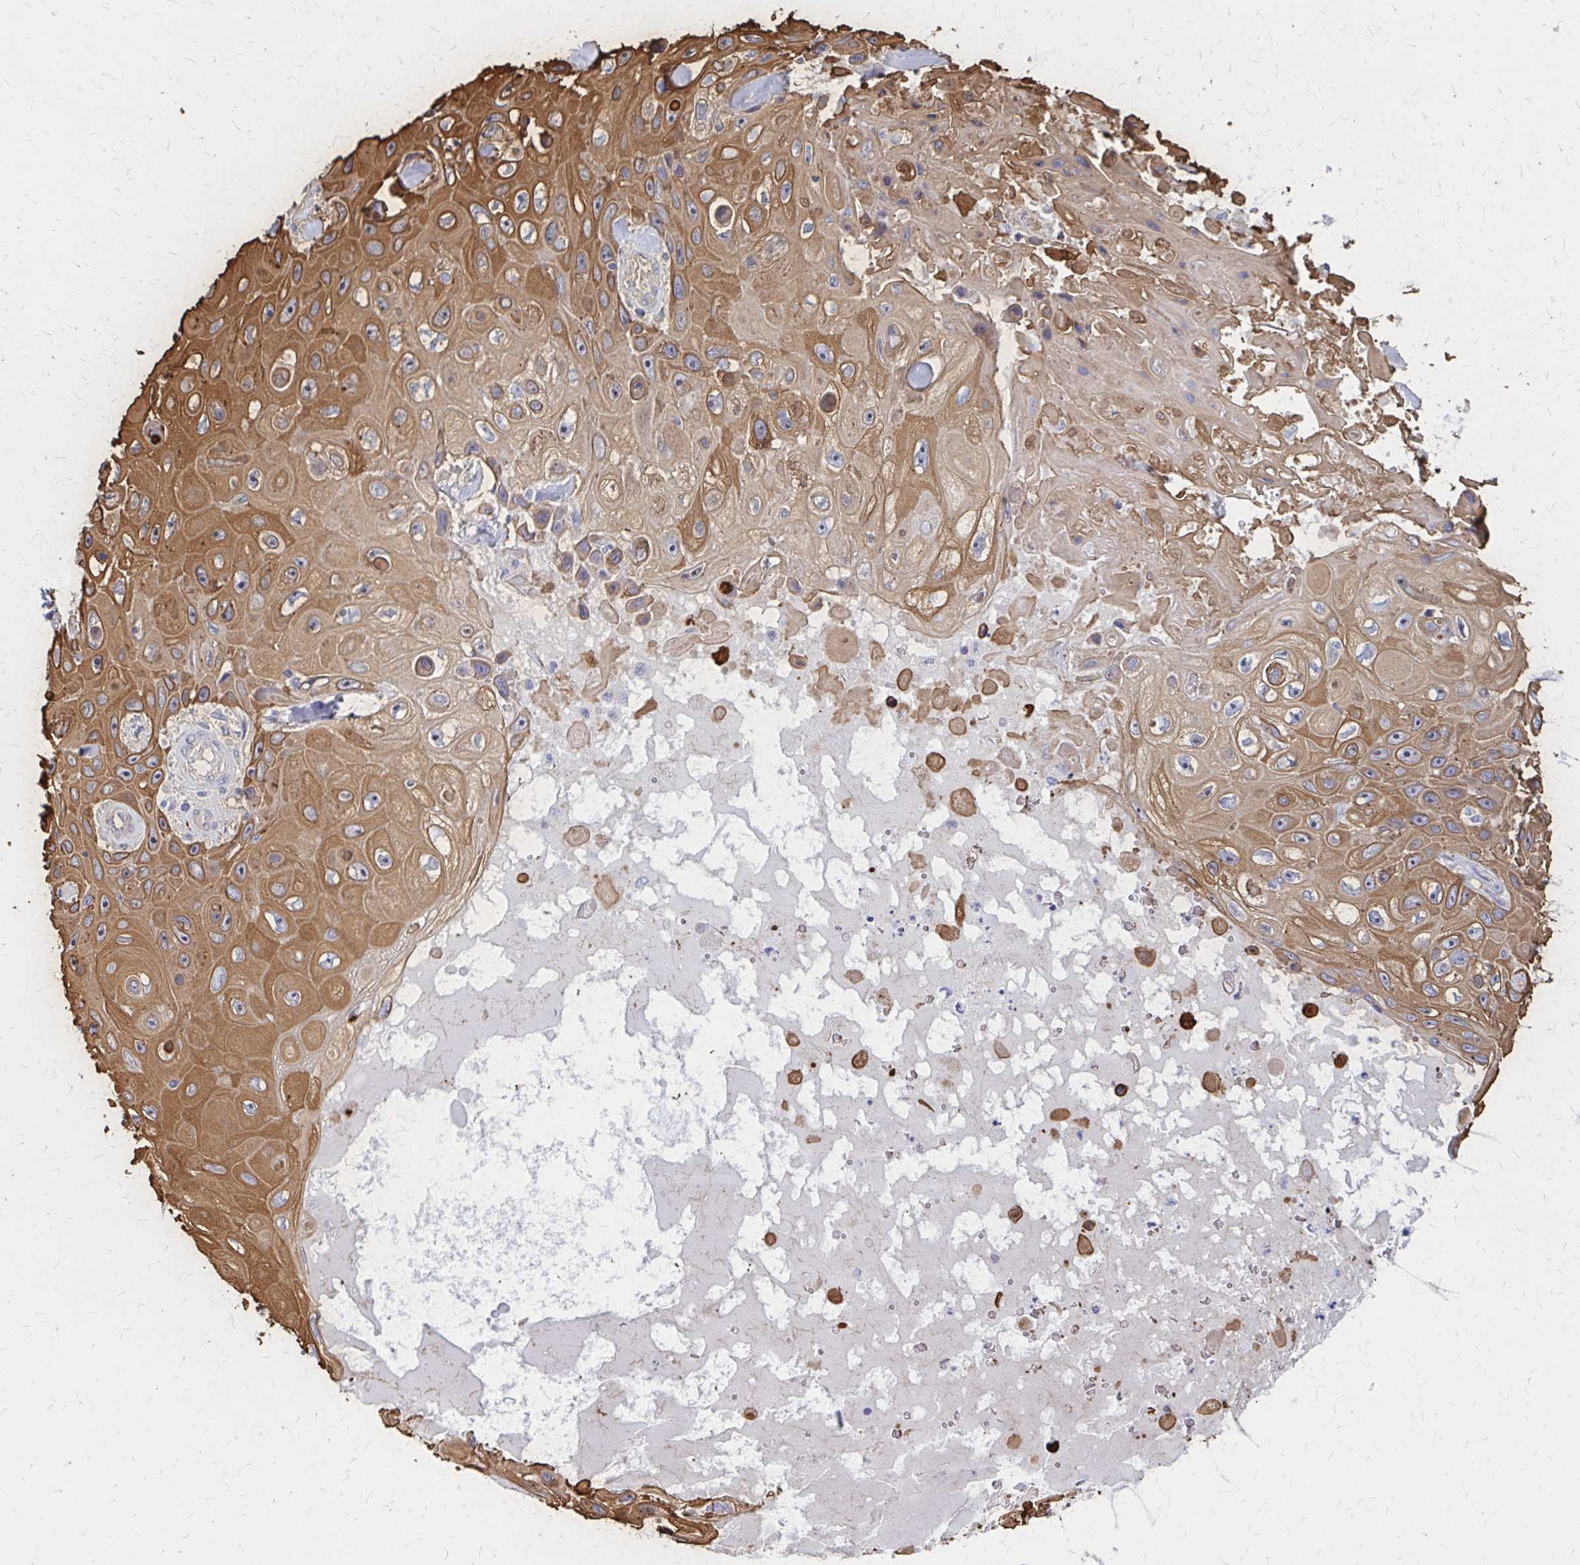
{"staining": {"intensity": "moderate", "quantity": ">75%", "location": "cytoplasmic/membranous"}, "tissue": "skin cancer", "cell_type": "Tumor cells", "image_type": "cancer", "snomed": [{"axis": "morphology", "description": "Squamous cell carcinoma, NOS"}, {"axis": "topography", "description": "Skin"}], "caption": "High-power microscopy captured an immunohistochemistry (IHC) histopathology image of skin cancer, revealing moderate cytoplasmic/membranous expression in approximately >75% of tumor cells.", "gene": "GLYATL2", "patient": {"sex": "male", "age": 82}}